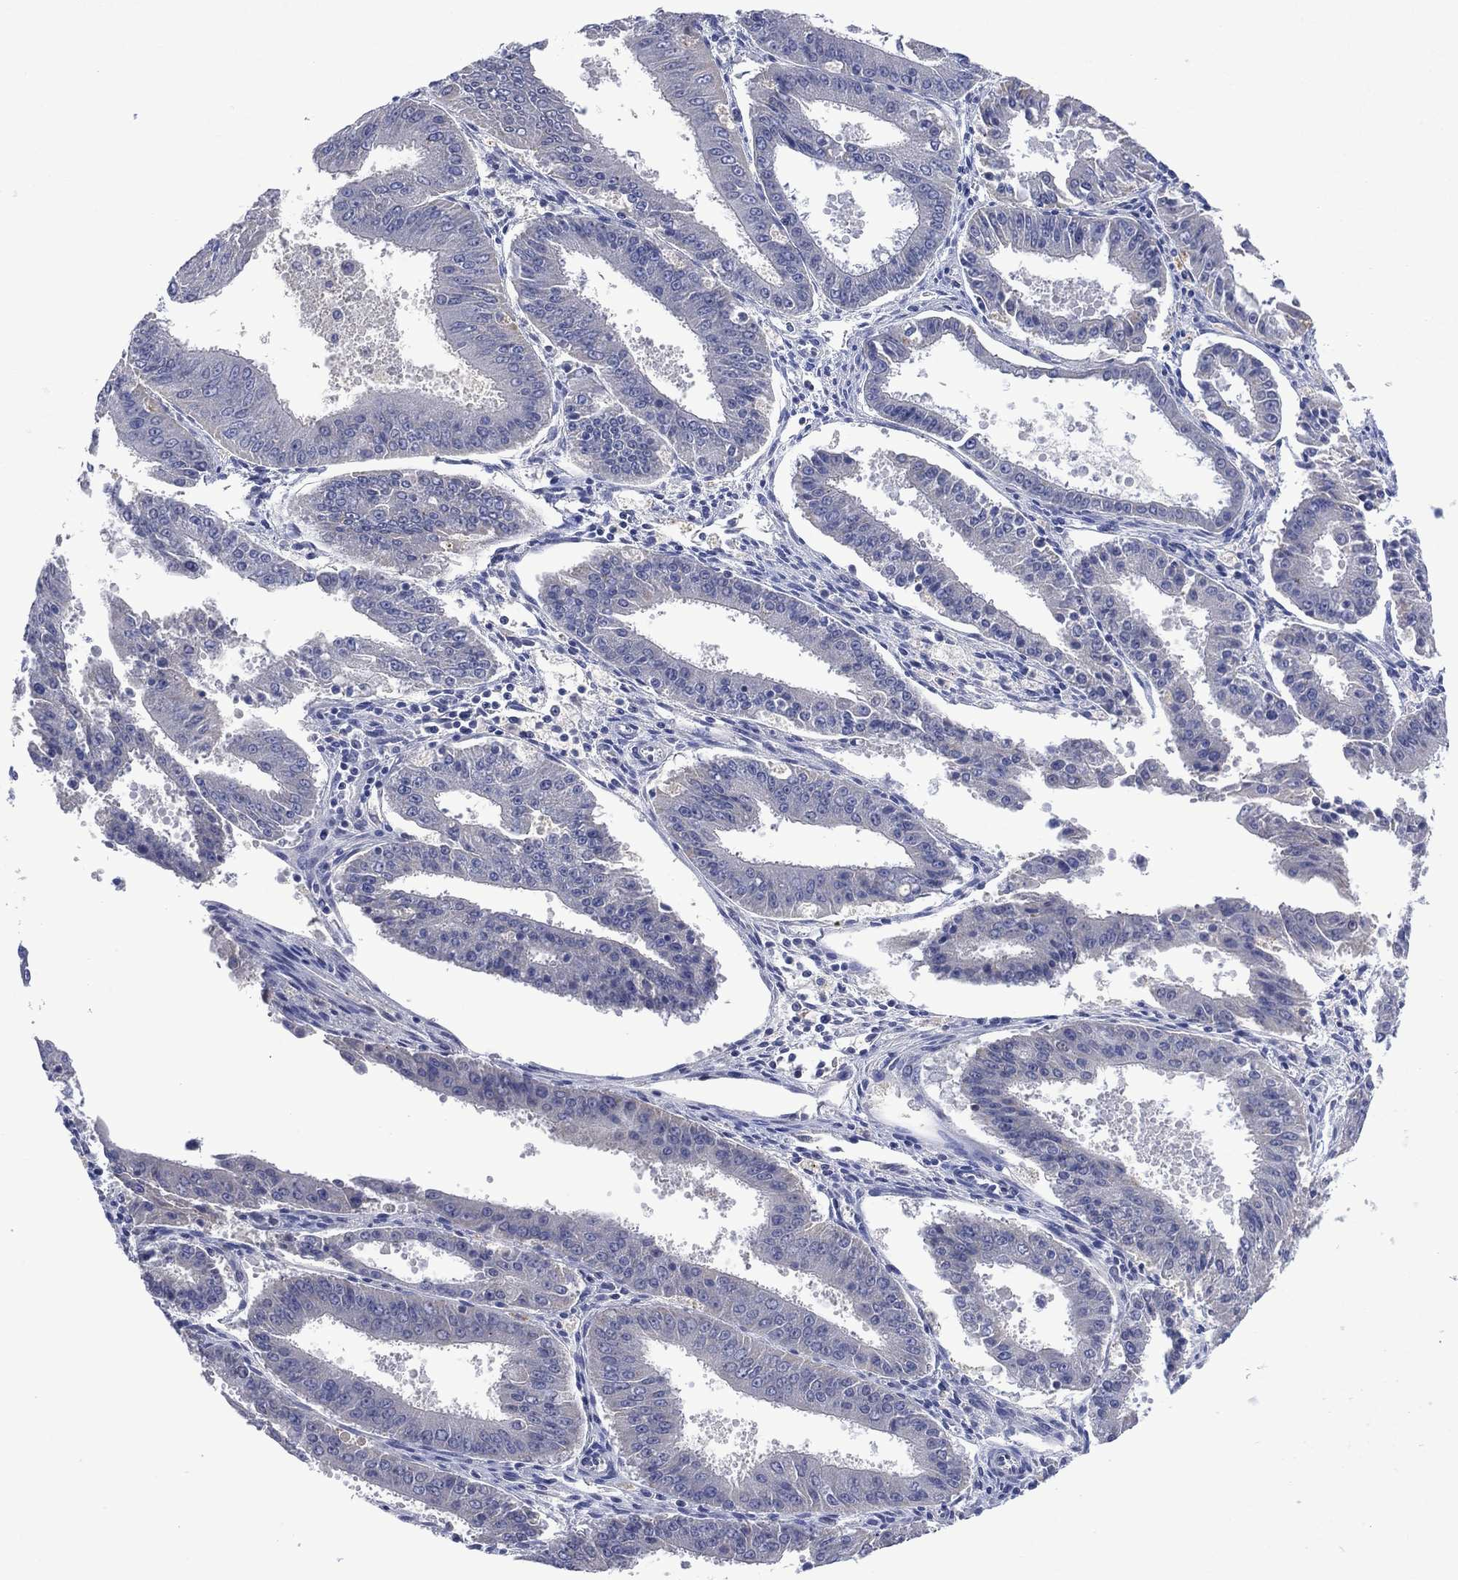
{"staining": {"intensity": "negative", "quantity": "none", "location": "none"}, "tissue": "ovarian cancer", "cell_type": "Tumor cells", "image_type": "cancer", "snomed": [{"axis": "morphology", "description": "Carcinoma, endometroid"}, {"axis": "topography", "description": "Ovary"}], "caption": "Immunohistochemistry image of neoplastic tissue: human endometroid carcinoma (ovarian) stained with DAB (3,3'-diaminobenzidine) reveals no significant protein positivity in tumor cells.", "gene": "ASB10", "patient": {"sex": "female", "age": 42}}